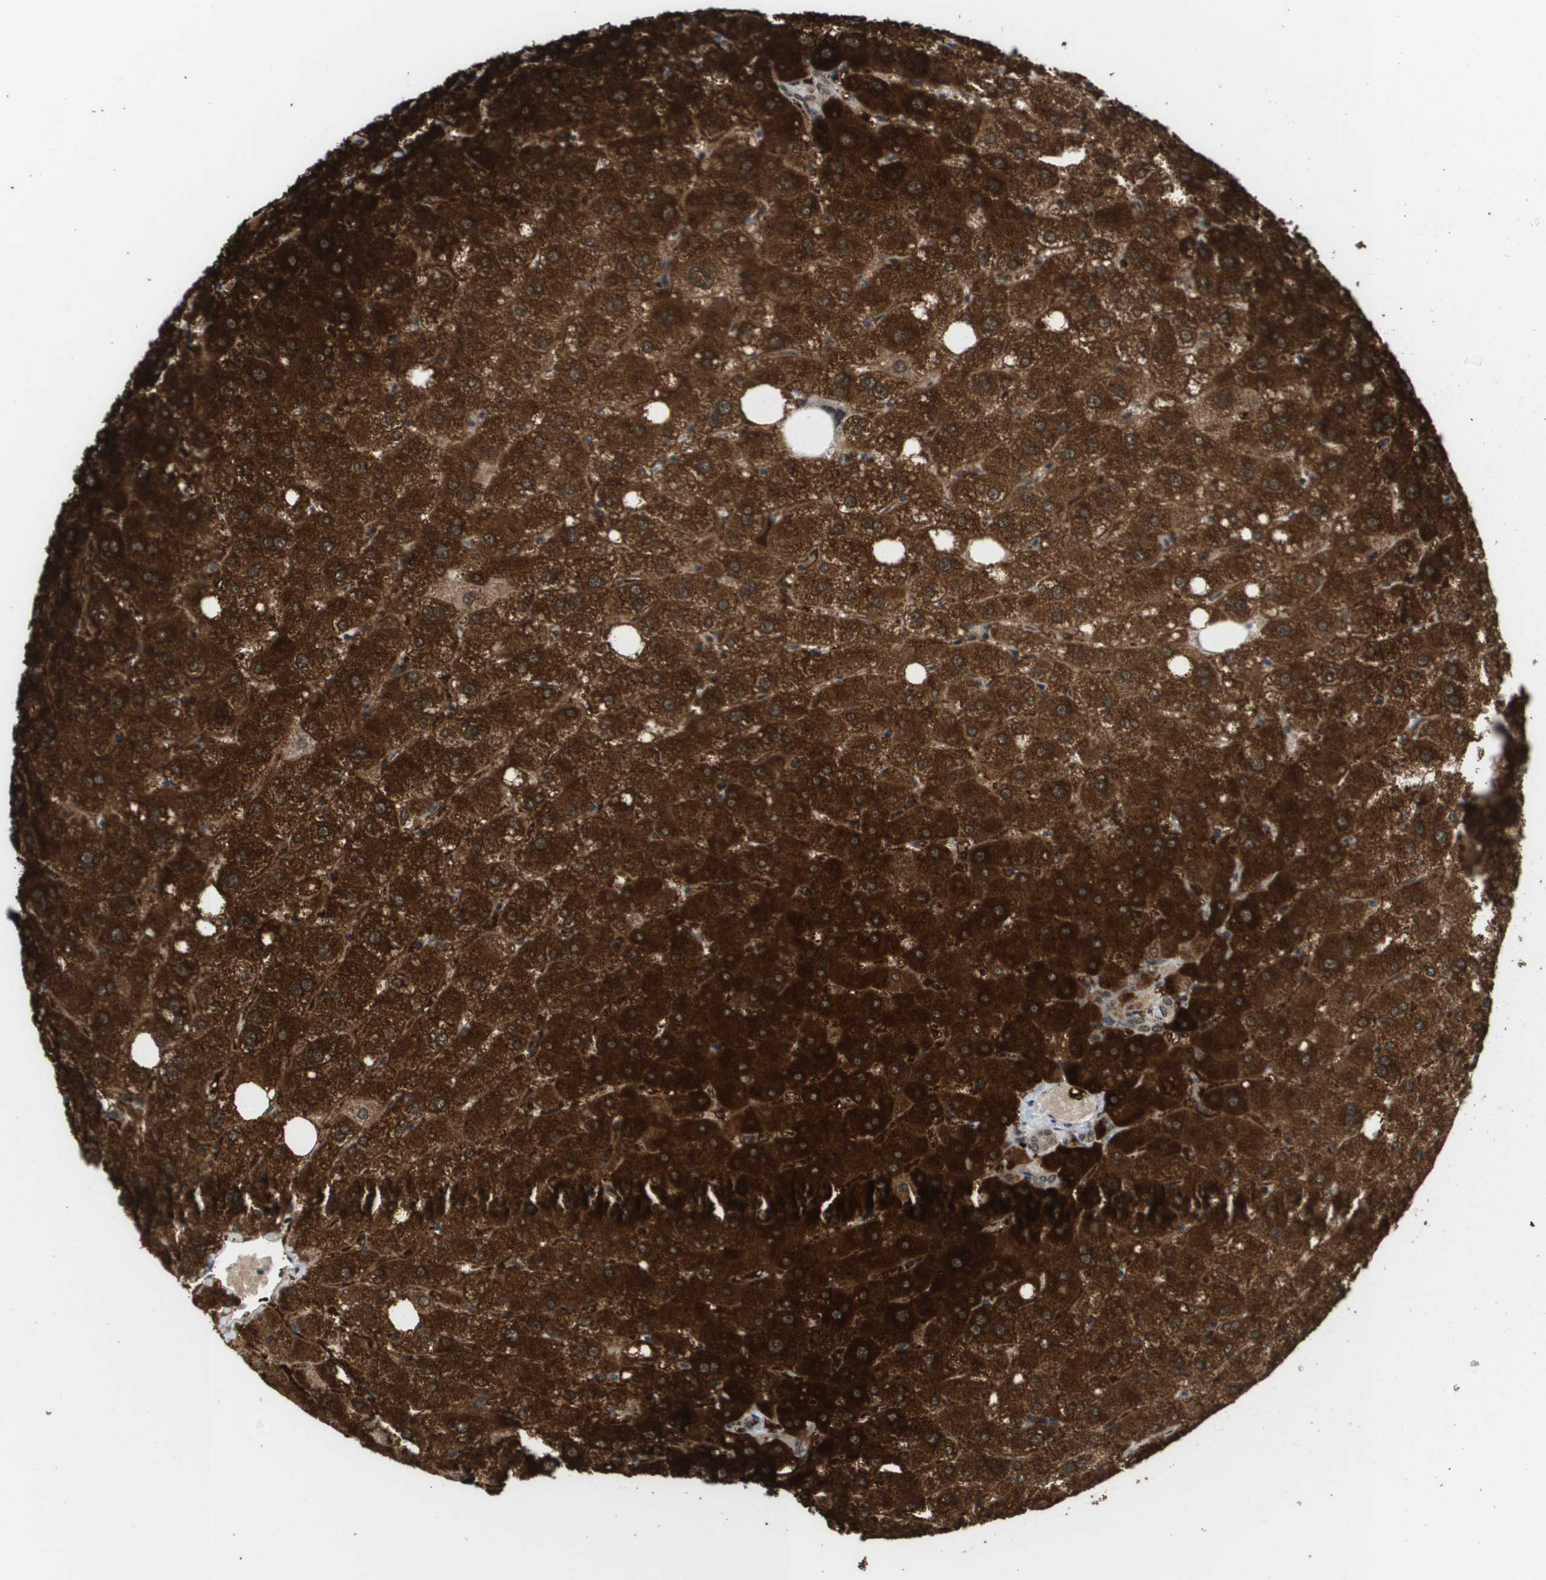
{"staining": {"intensity": "moderate", "quantity": "25%-75%", "location": "cytoplasmic/membranous,nuclear"}, "tissue": "liver", "cell_type": "Cholangiocytes", "image_type": "normal", "snomed": [{"axis": "morphology", "description": "Normal tissue, NOS"}, {"axis": "topography", "description": "Liver"}], "caption": "Protein expression analysis of unremarkable liver shows moderate cytoplasmic/membranous,nuclear expression in about 25%-75% of cholangiocytes. (Stains: DAB (3,3'-diaminobenzidine) in brown, nuclei in blue, Microscopy: brightfield microscopy at high magnification).", "gene": "PRCC", "patient": {"sex": "male", "age": 73}}